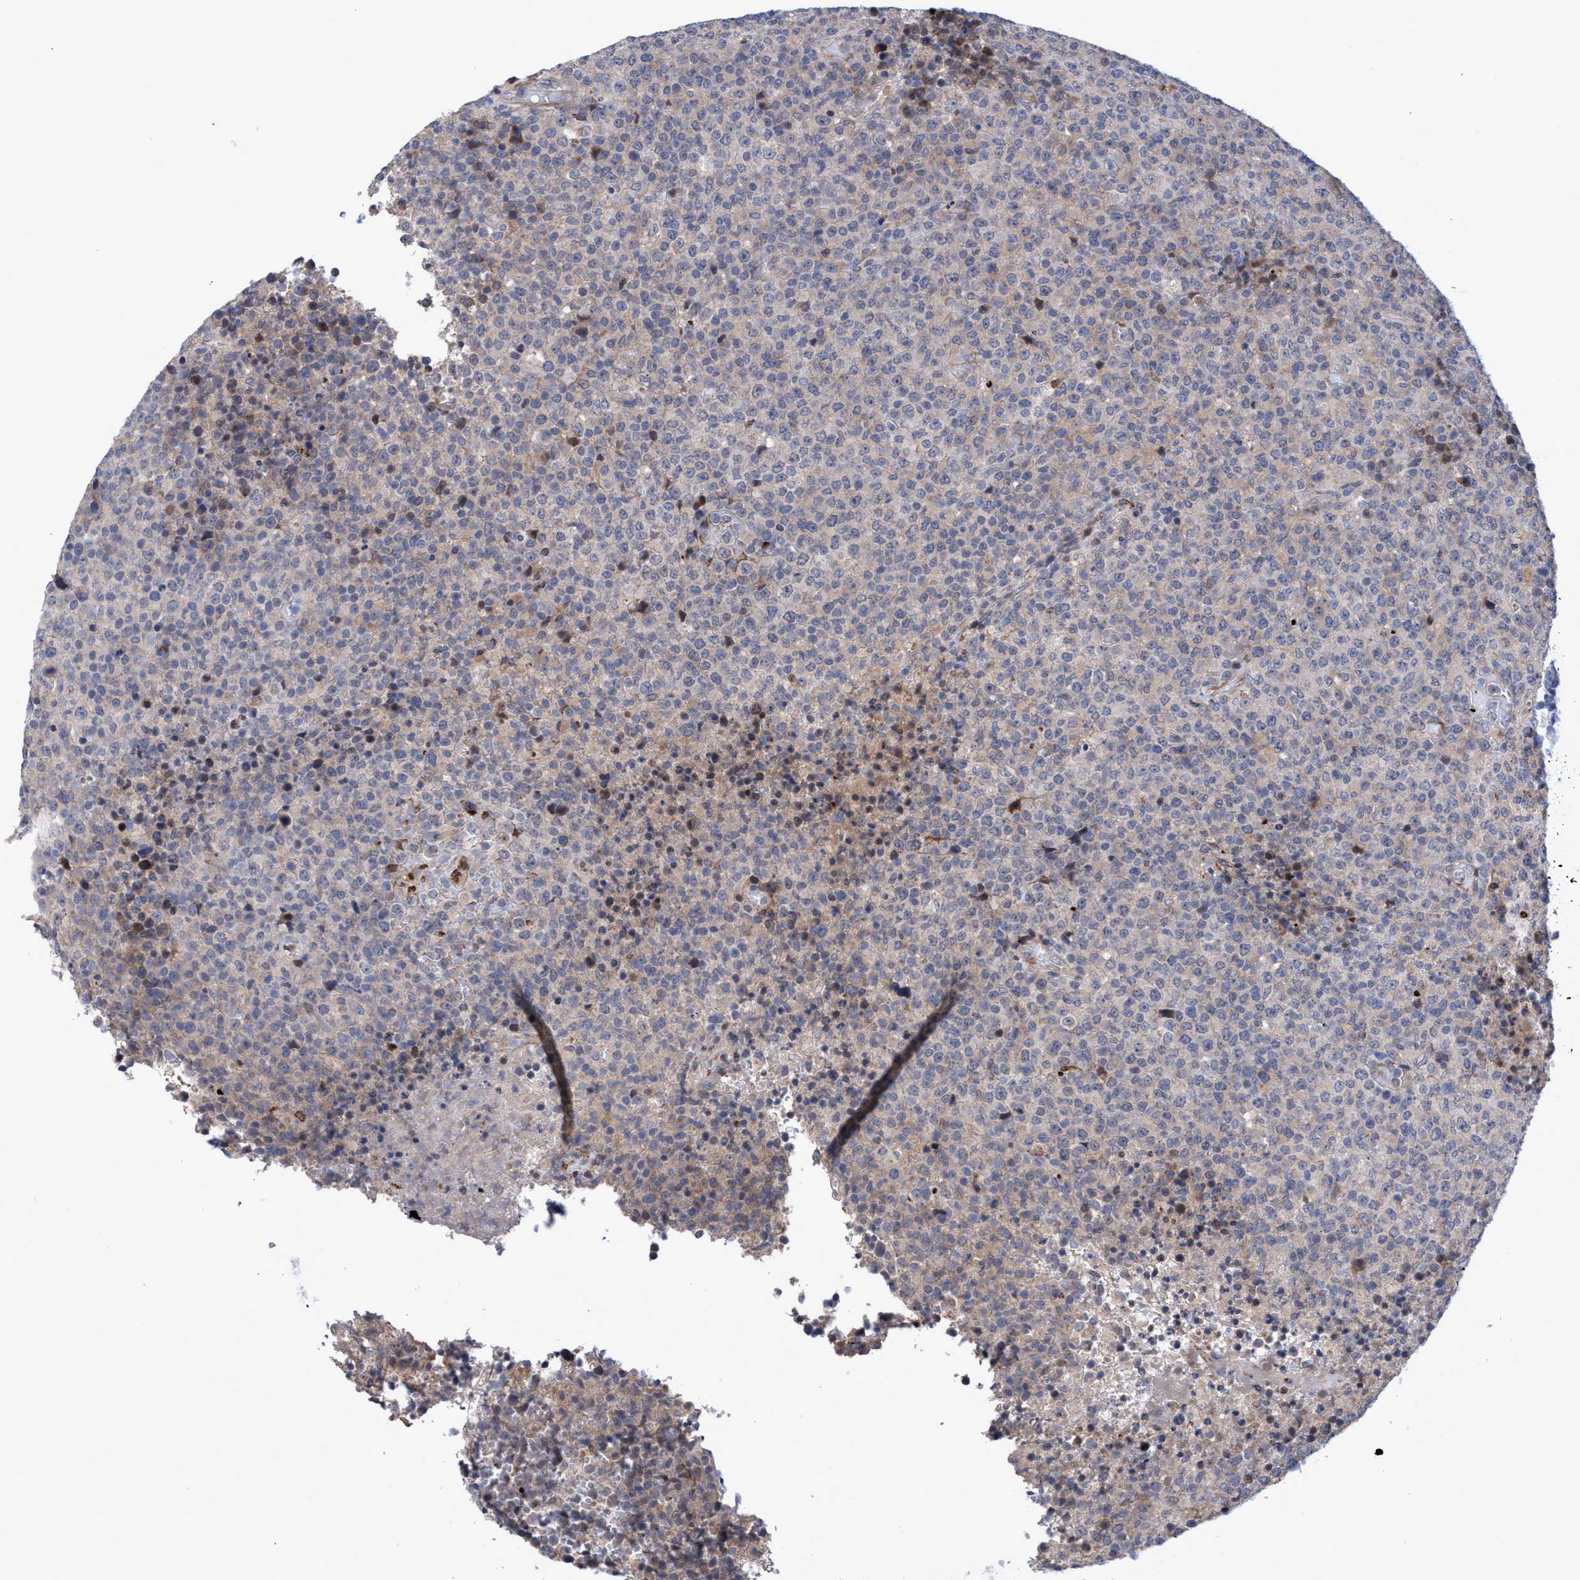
{"staining": {"intensity": "weak", "quantity": "<25%", "location": "cytoplasmic/membranous"}, "tissue": "lymphoma", "cell_type": "Tumor cells", "image_type": "cancer", "snomed": [{"axis": "morphology", "description": "Malignant lymphoma, non-Hodgkin's type, High grade"}, {"axis": "topography", "description": "Lymph node"}], "caption": "Immunohistochemistry of malignant lymphoma, non-Hodgkin's type (high-grade) shows no staining in tumor cells. (DAB (3,3'-diaminobenzidine) immunohistochemistry, high magnification).", "gene": "ZNF750", "patient": {"sex": "male", "age": 13}}